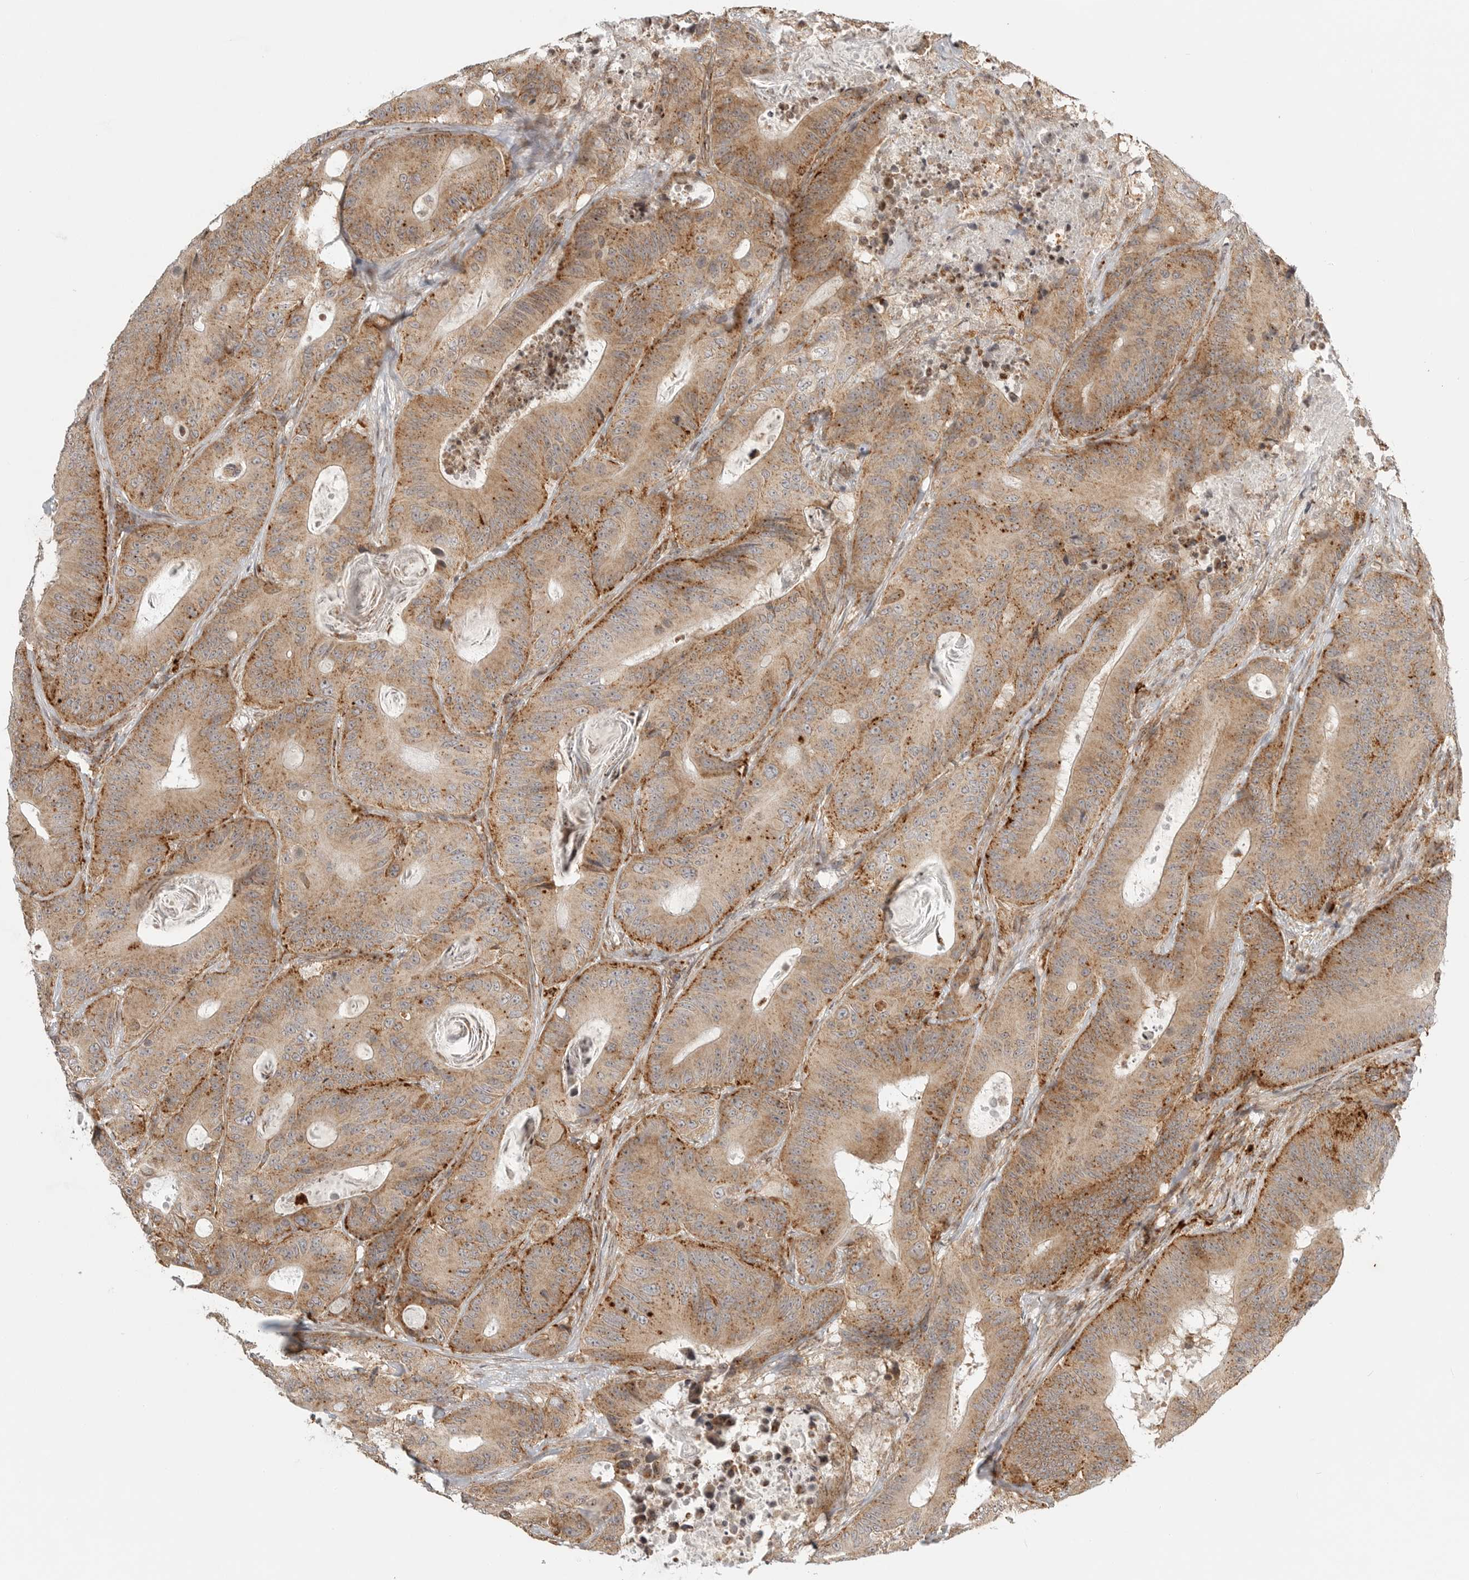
{"staining": {"intensity": "moderate", "quantity": ">75%", "location": "cytoplasmic/membranous"}, "tissue": "colorectal cancer", "cell_type": "Tumor cells", "image_type": "cancer", "snomed": [{"axis": "morphology", "description": "Adenocarcinoma, NOS"}, {"axis": "topography", "description": "Colon"}], "caption": "High-magnification brightfield microscopy of colorectal cancer (adenocarcinoma) stained with DAB (brown) and counterstained with hematoxylin (blue). tumor cells exhibit moderate cytoplasmic/membranous expression is appreciated in approximately>75% of cells.", "gene": "IDUA", "patient": {"sex": "male", "age": 83}}